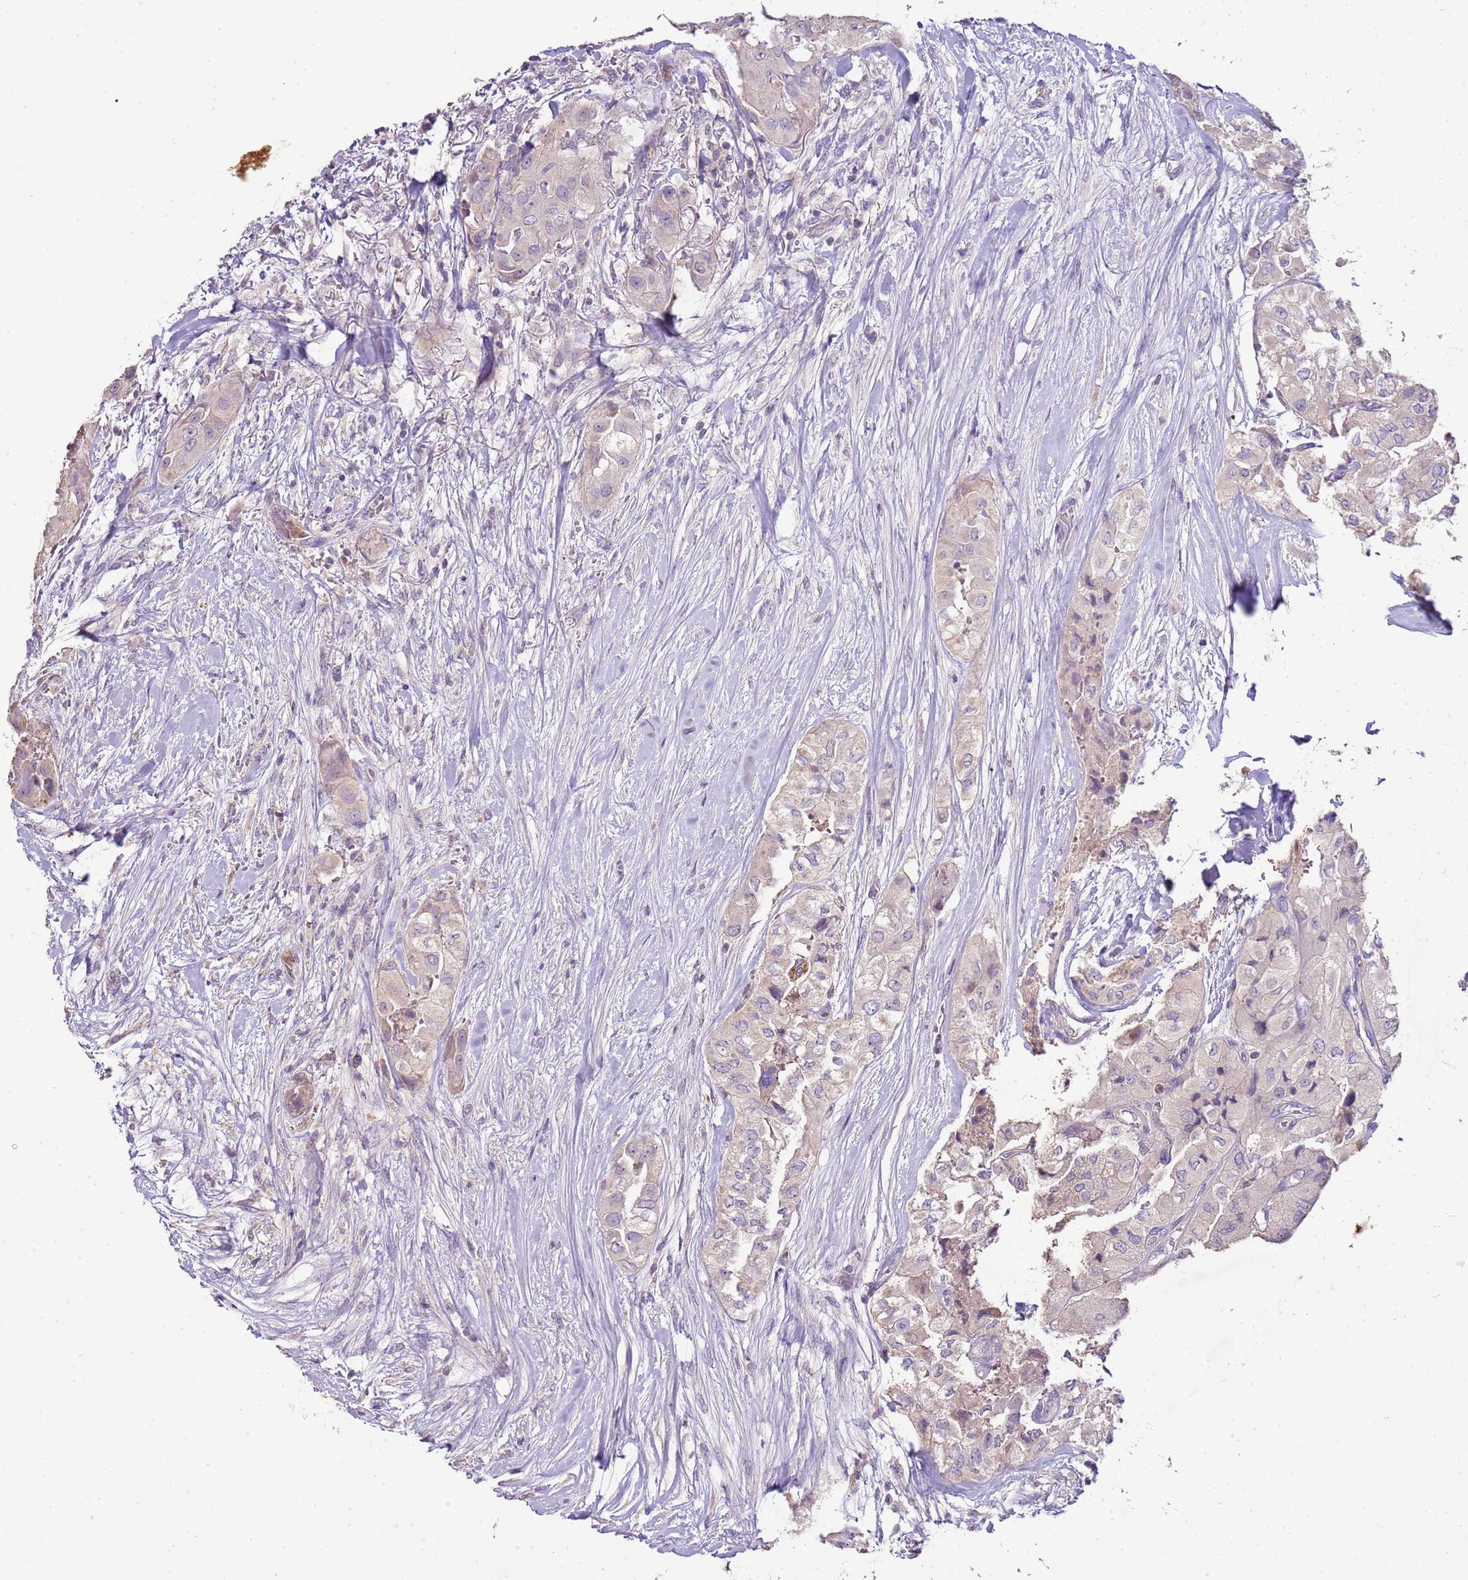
{"staining": {"intensity": "negative", "quantity": "none", "location": "none"}, "tissue": "thyroid cancer", "cell_type": "Tumor cells", "image_type": "cancer", "snomed": [{"axis": "morphology", "description": "Papillary adenocarcinoma, NOS"}, {"axis": "topography", "description": "Thyroid gland"}], "caption": "Immunohistochemical staining of human thyroid cancer shows no significant positivity in tumor cells.", "gene": "IL2RG", "patient": {"sex": "female", "age": 59}}